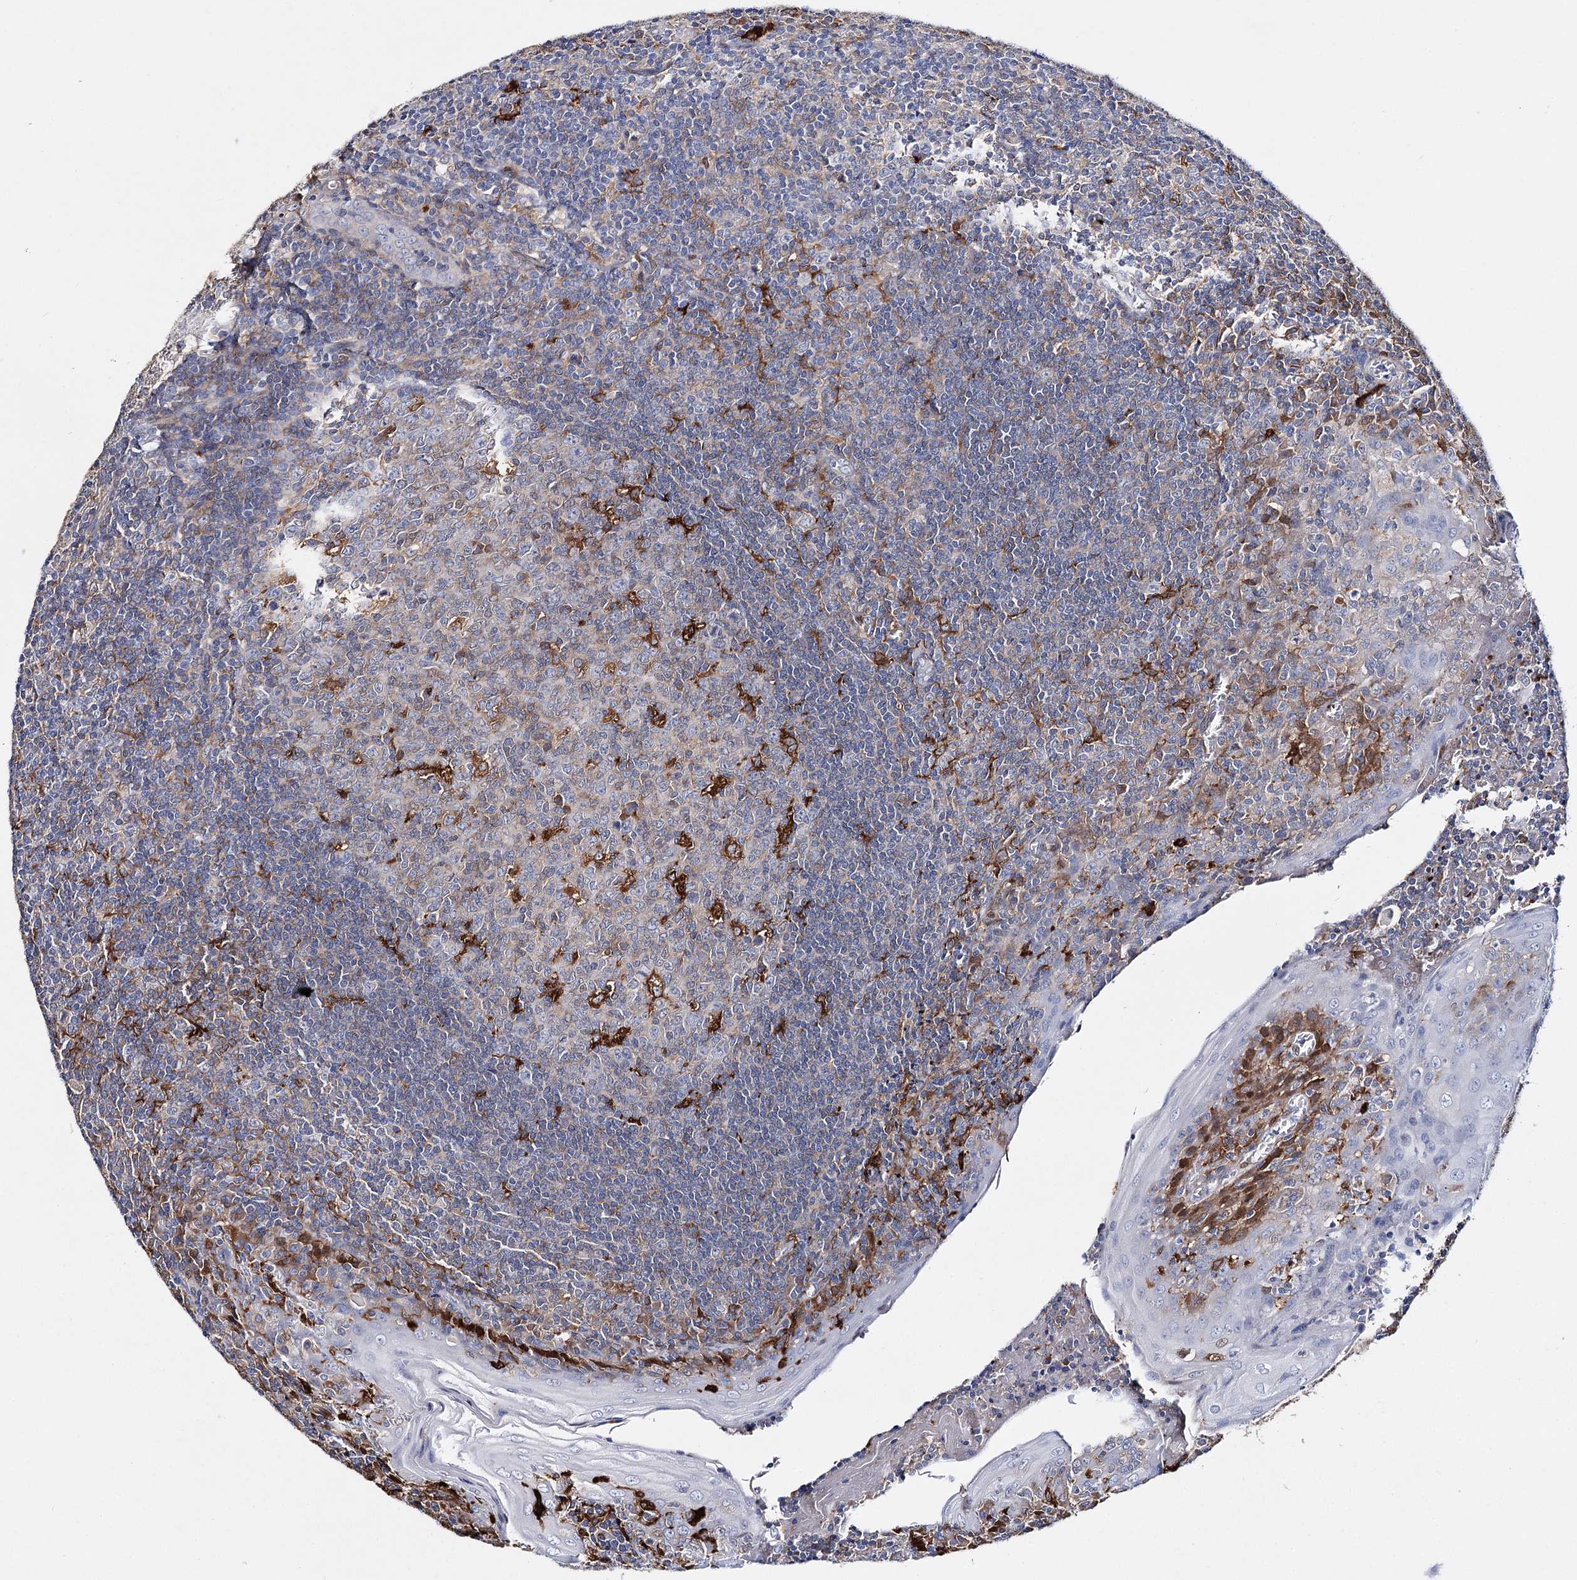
{"staining": {"intensity": "negative", "quantity": "none", "location": "none"}, "tissue": "tonsil", "cell_type": "Germinal center cells", "image_type": "normal", "snomed": [{"axis": "morphology", "description": "Normal tissue, NOS"}, {"axis": "topography", "description": "Tonsil"}], "caption": "Immunohistochemistry of unremarkable human tonsil demonstrates no staining in germinal center cells.", "gene": "CFAP46", "patient": {"sex": "male", "age": 27}}